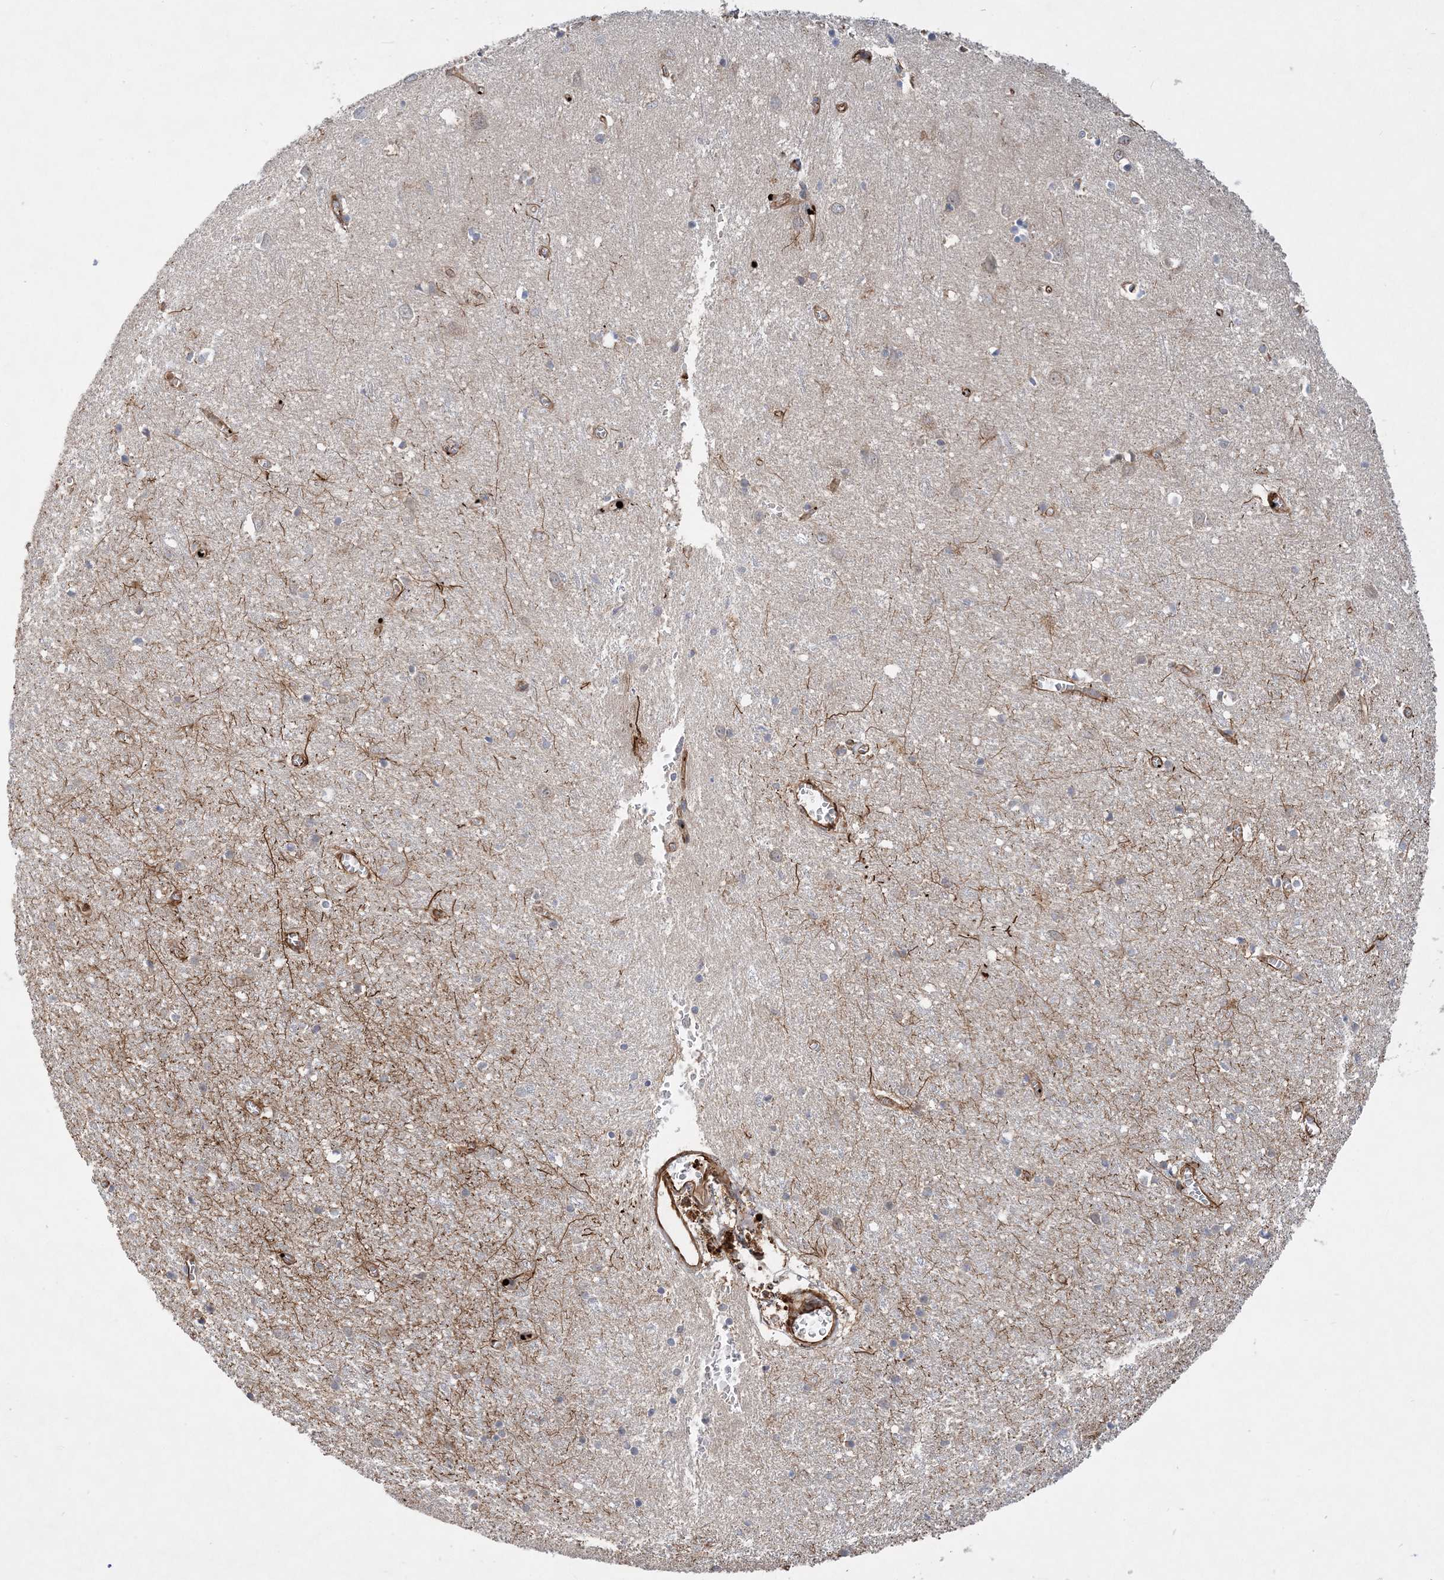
{"staining": {"intensity": "strong", "quantity": ">75%", "location": "cytoplasmic/membranous"}, "tissue": "cerebral cortex", "cell_type": "Endothelial cells", "image_type": "normal", "snomed": [{"axis": "morphology", "description": "Normal tissue, NOS"}, {"axis": "topography", "description": "Cerebral cortex"}], "caption": "Cerebral cortex stained for a protein (brown) exhibits strong cytoplasmic/membranous positive staining in about >75% of endothelial cells.", "gene": "FAM114A2", "patient": {"sex": "female", "age": 64}}